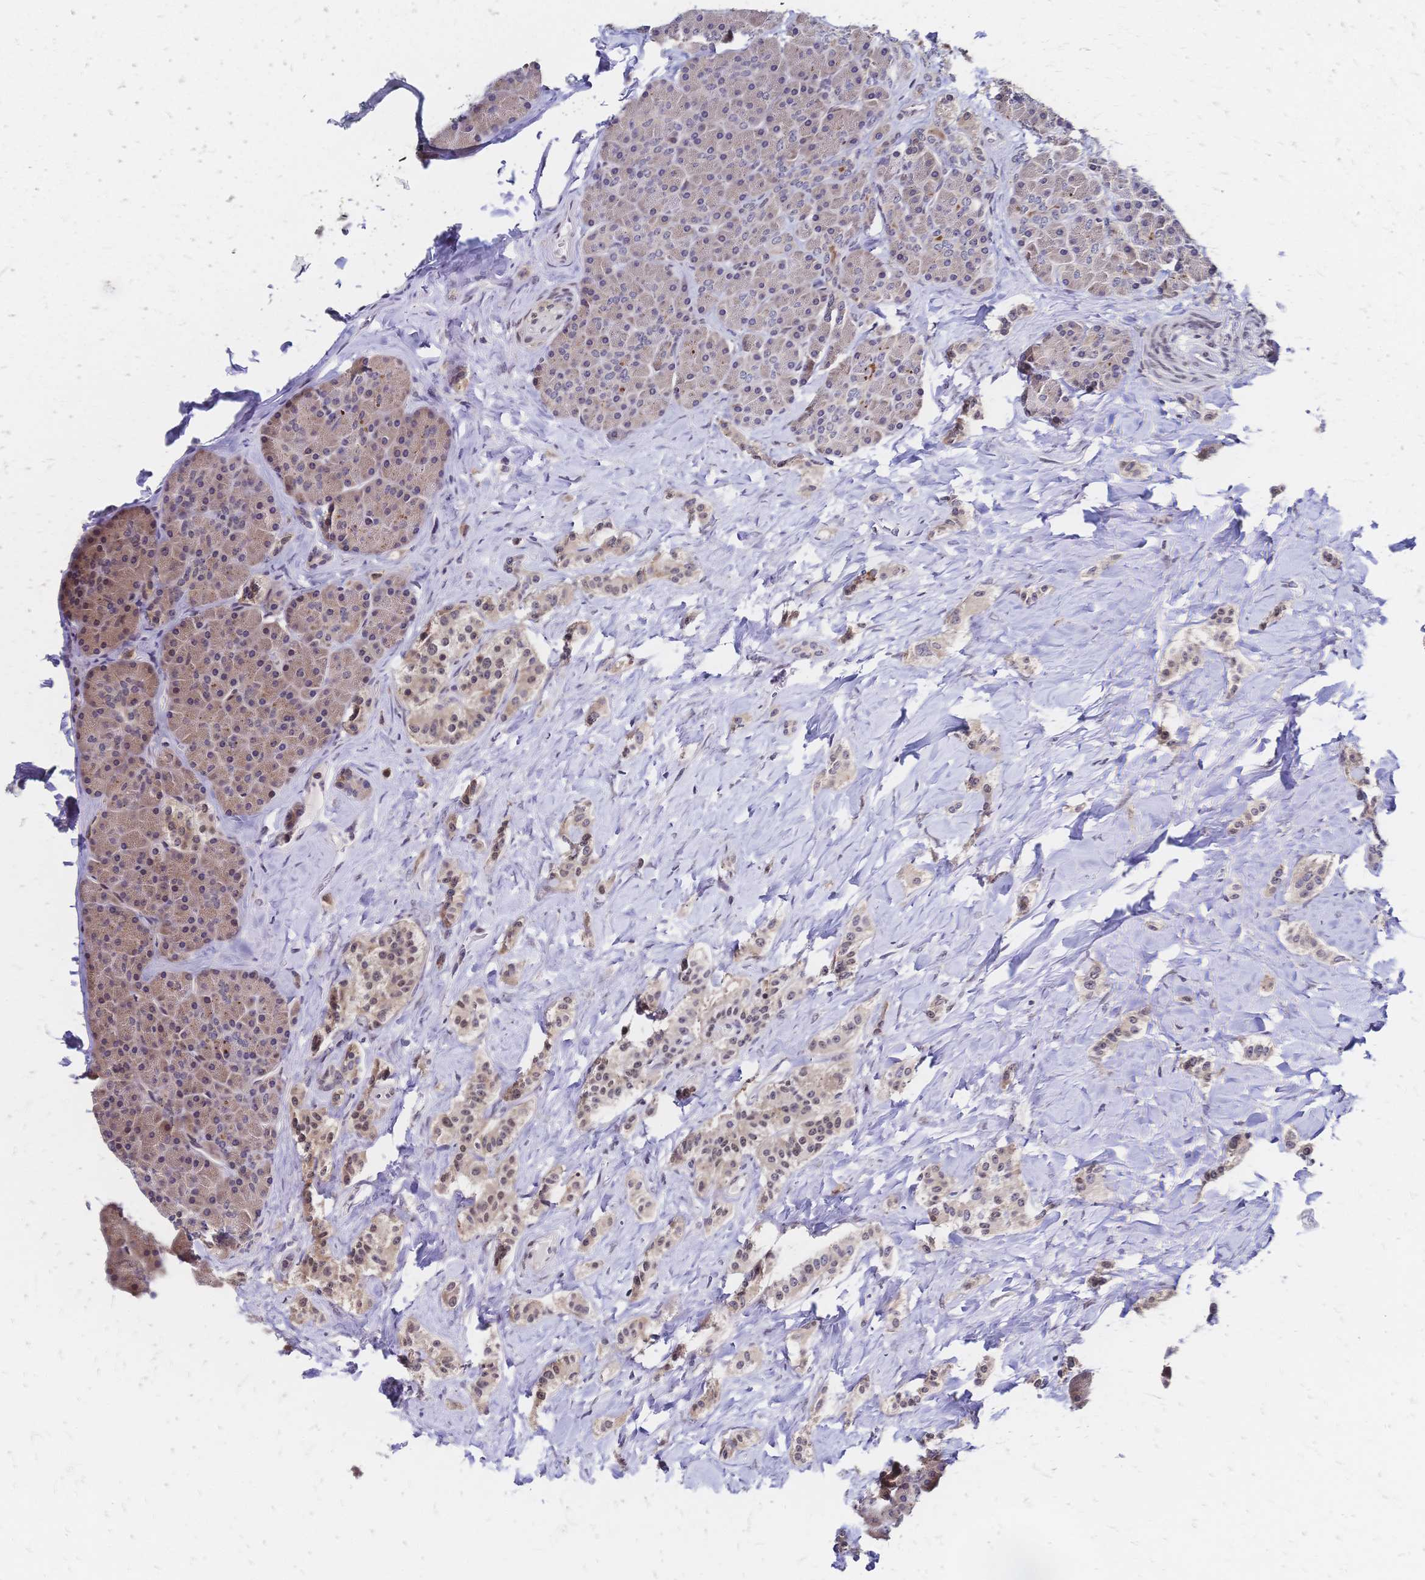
{"staining": {"intensity": "weak", "quantity": "<25%", "location": "nuclear"}, "tissue": "carcinoid", "cell_type": "Tumor cells", "image_type": "cancer", "snomed": [{"axis": "morphology", "description": "Normal tissue, NOS"}, {"axis": "morphology", "description": "Carcinoid, malignant, NOS"}, {"axis": "topography", "description": "Pancreas"}], "caption": "Immunohistochemical staining of carcinoid displays no significant staining in tumor cells.", "gene": "CBX7", "patient": {"sex": "male", "age": 36}}